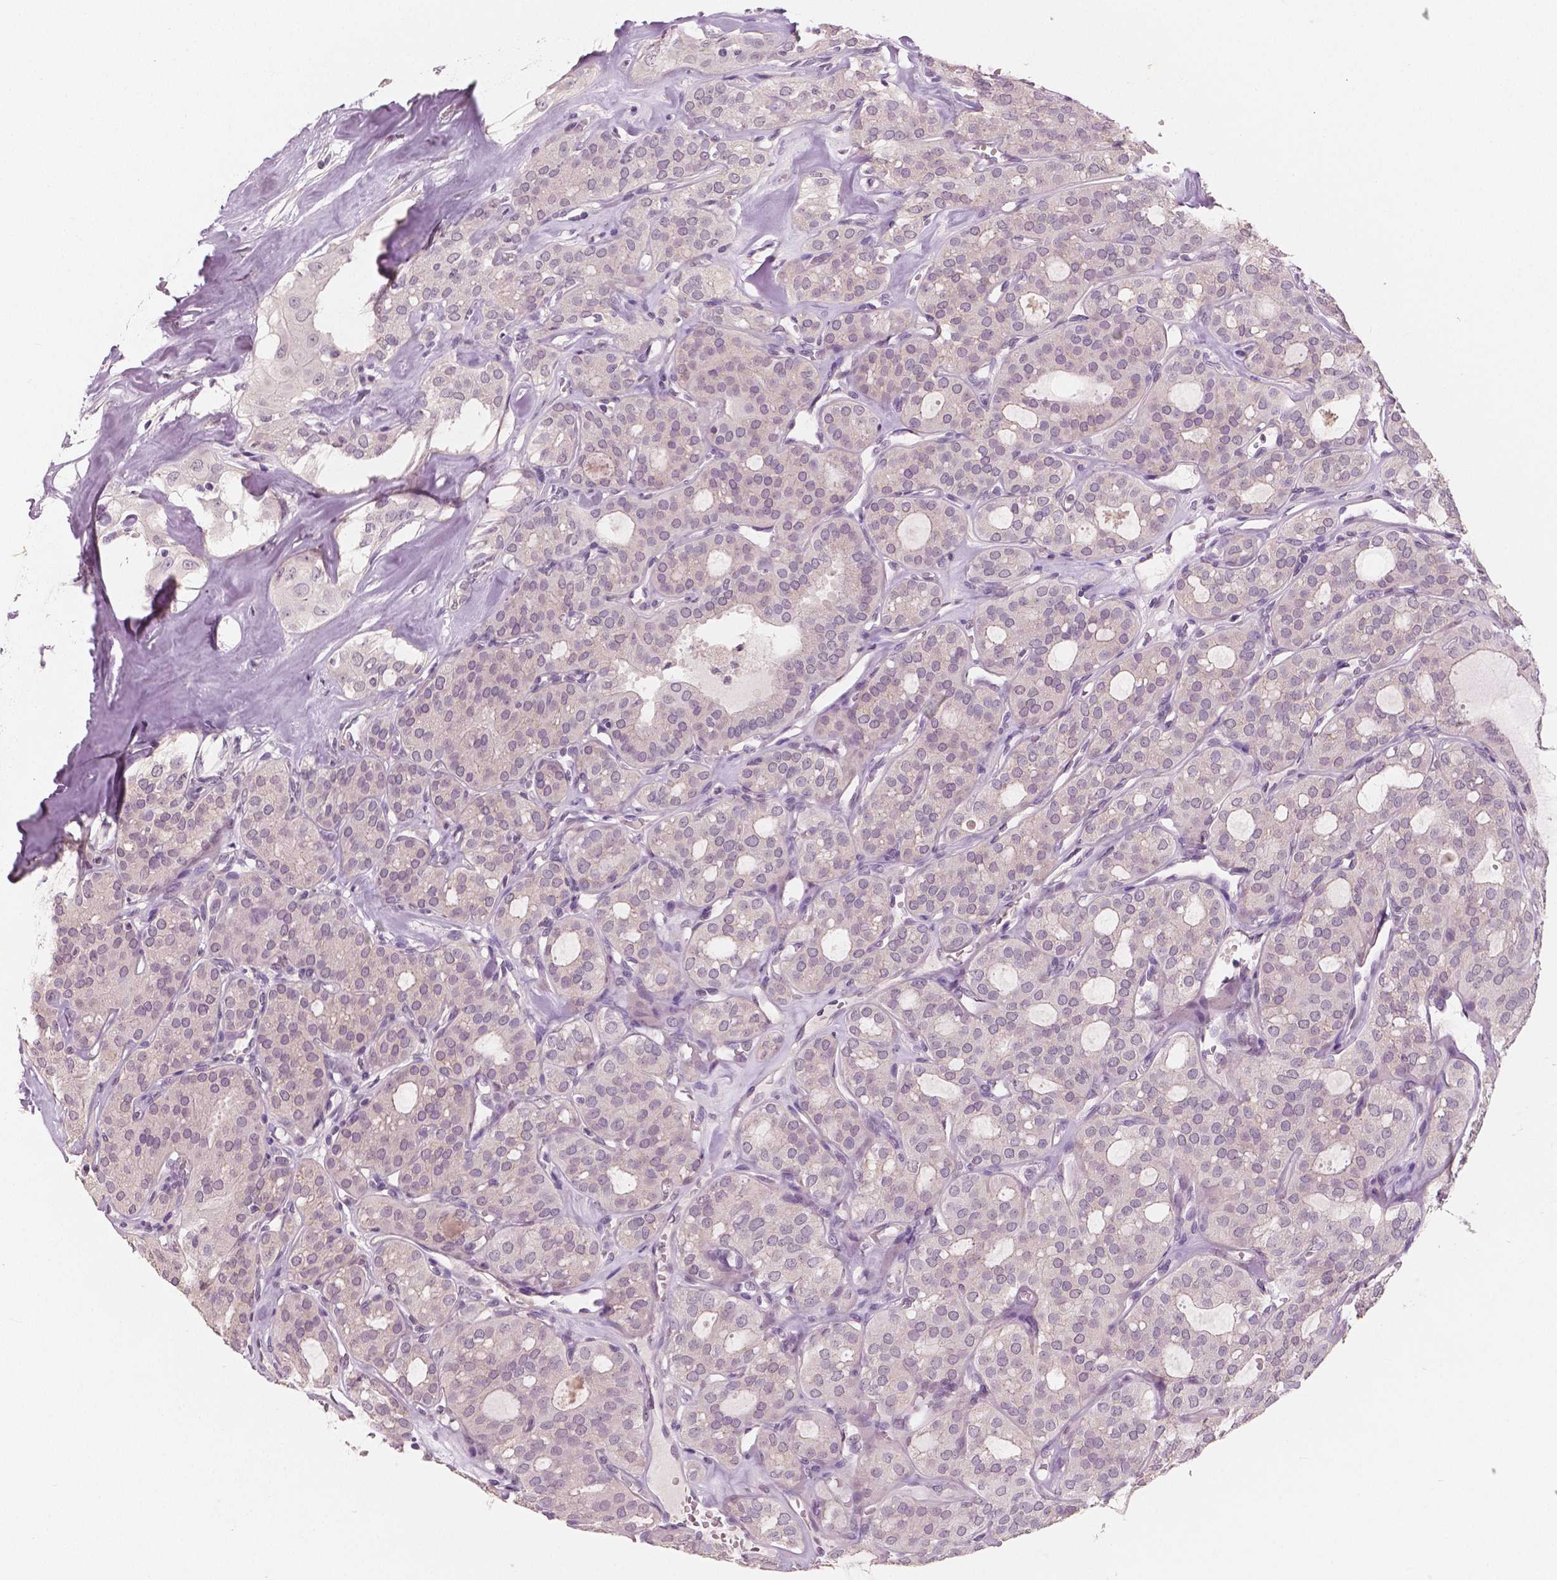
{"staining": {"intensity": "negative", "quantity": "none", "location": "none"}, "tissue": "thyroid cancer", "cell_type": "Tumor cells", "image_type": "cancer", "snomed": [{"axis": "morphology", "description": "Follicular adenoma carcinoma, NOS"}, {"axis": "topography", "description": "Thyroid gland"}], "caption": "Immunohistochemistry photomicrograph of neoplastic tissue: human thyroid cancer (follicular adenoma carcinoma) stained with DAB displays no significant protein expression in tumor cells.", "gene": "KIT", "patient": {"sex": "male", "age": 75}}